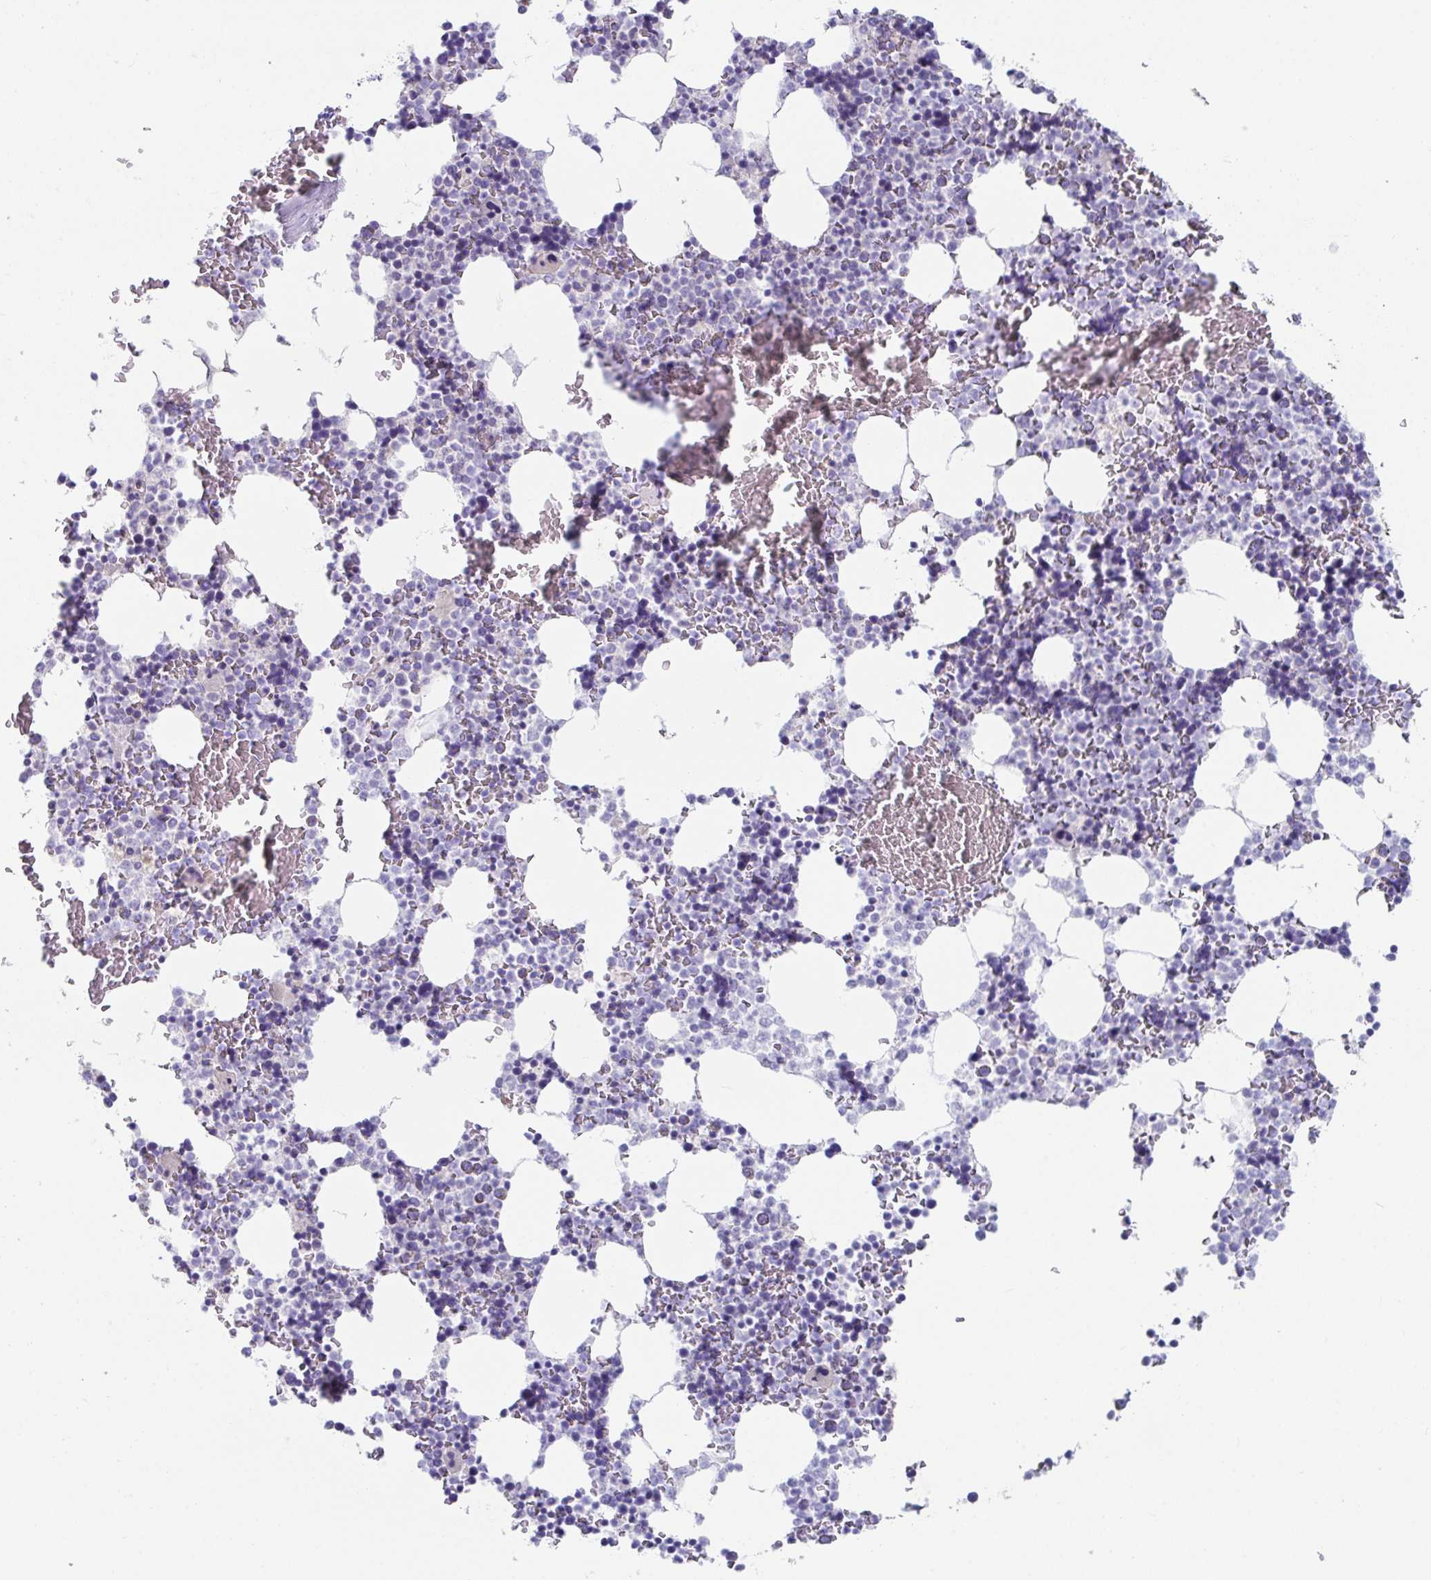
{"staining": {"intensity": "negative", "quantity": "none", "location": "none"}, "tissue": "bone marrow", "cell_type": "Hematopoietic cells", "image_type": "normal", "snomed": [{"axis": "morphology", "description": "Normal tissue, NOS"}, {"axis": "topography", "description": "Bone marrow"}], "caption": "Immunohistochemical staining of benign bone marrow demonstrates no significant expression in hematopoietic cells.", "gene": "PLA2G1B", "patient": {"sex": "female", "age": 42}}